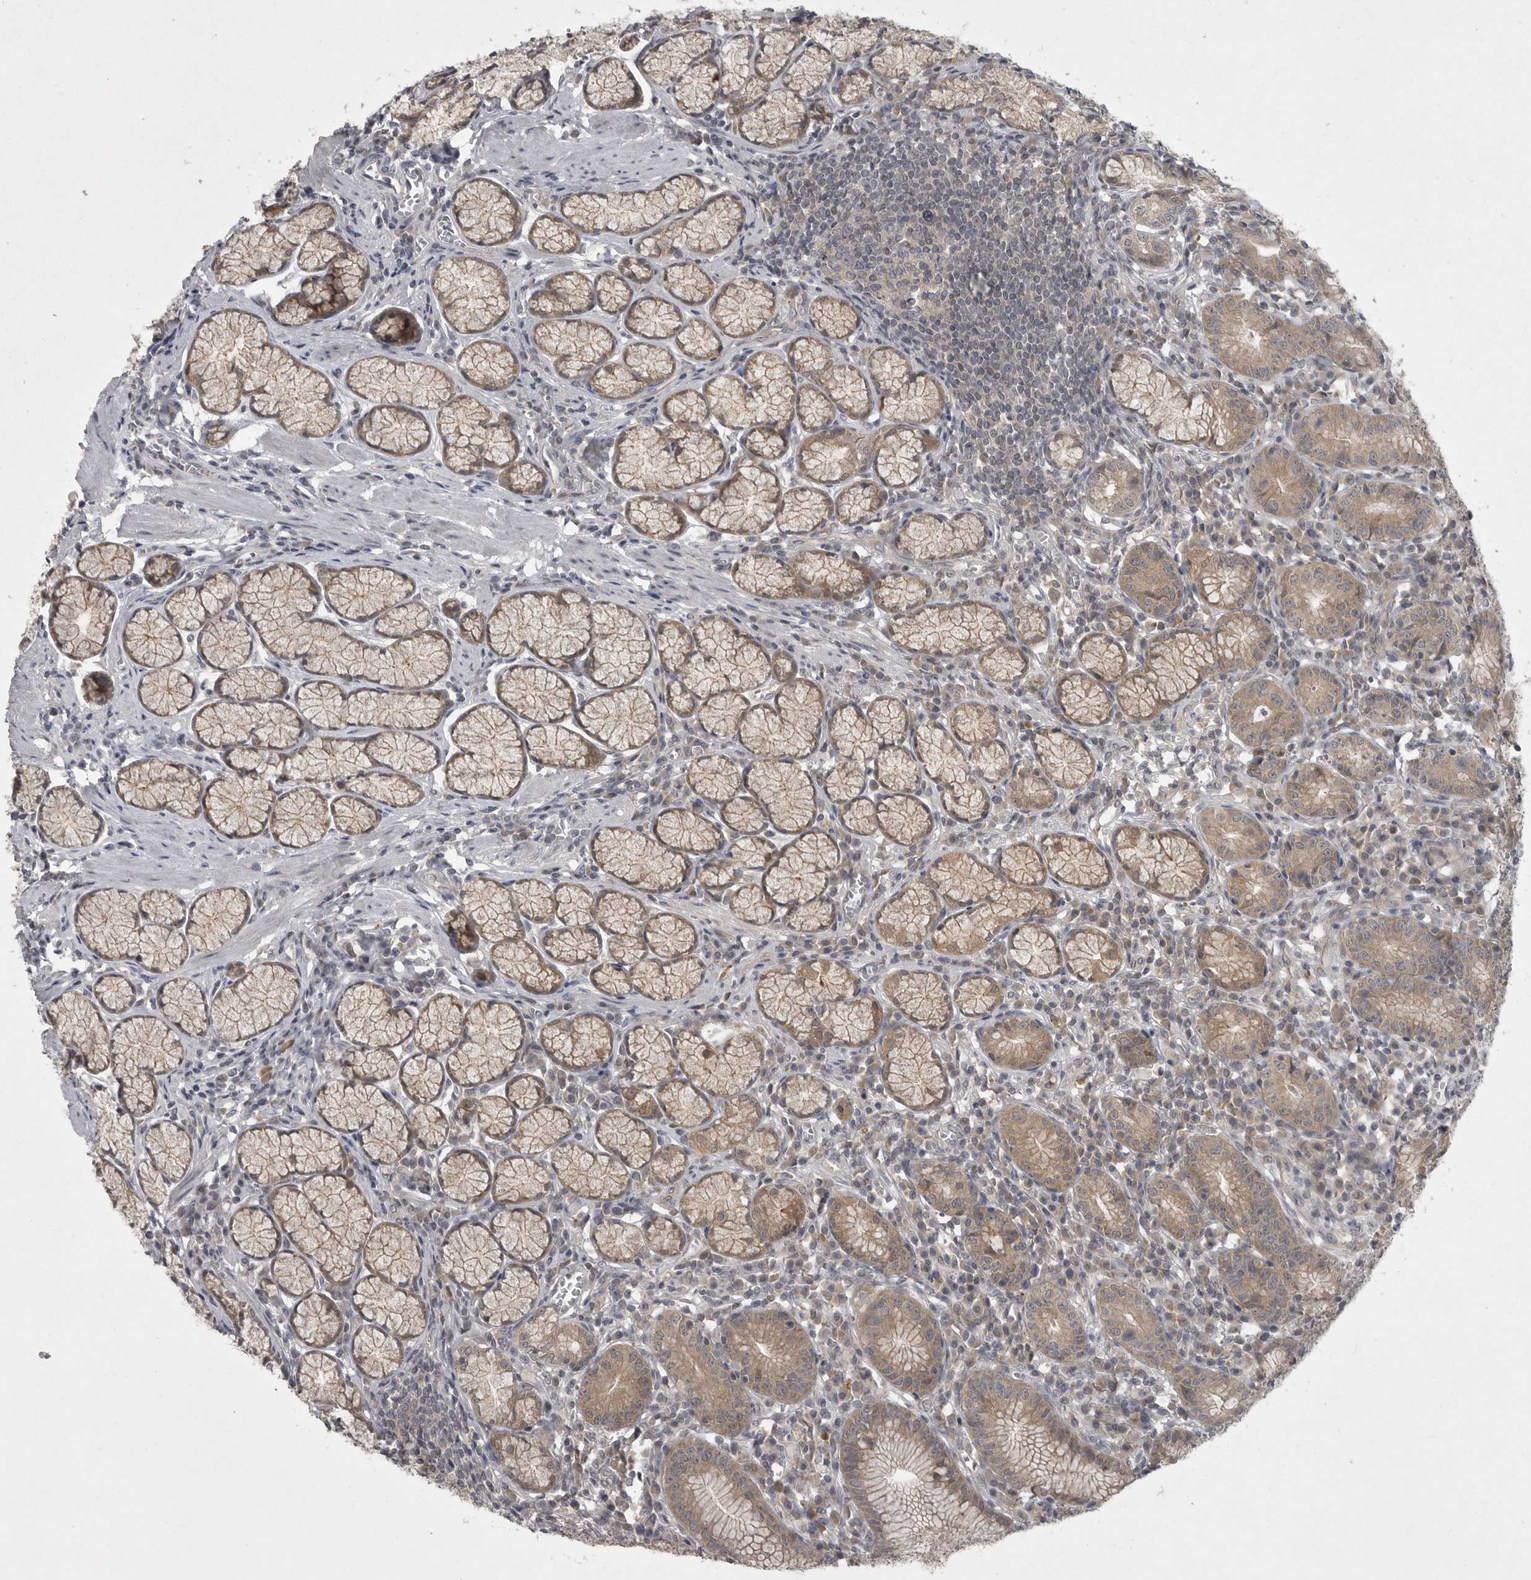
{"staining": {"intensity": "moderate", "quantity": ">75%", "location": "cytoplasmic/membranous"}, "tissue": "stomach", "cell_type": "Glandular cells", "image_type": "normal", "snomed": [{"axis": "morphology", "description": "Normal tissue, NOS"}, {"axis": "topography", "description": "Stomach"}], "caption": "Moderate cytoplasmic/membranous expression for a protein is present in approximately >75% of glandular cells of benign stomach using immunohistochemistry (IHC).", "gene": "PHF13", "patient": {"sex": "male", "age": 55}}